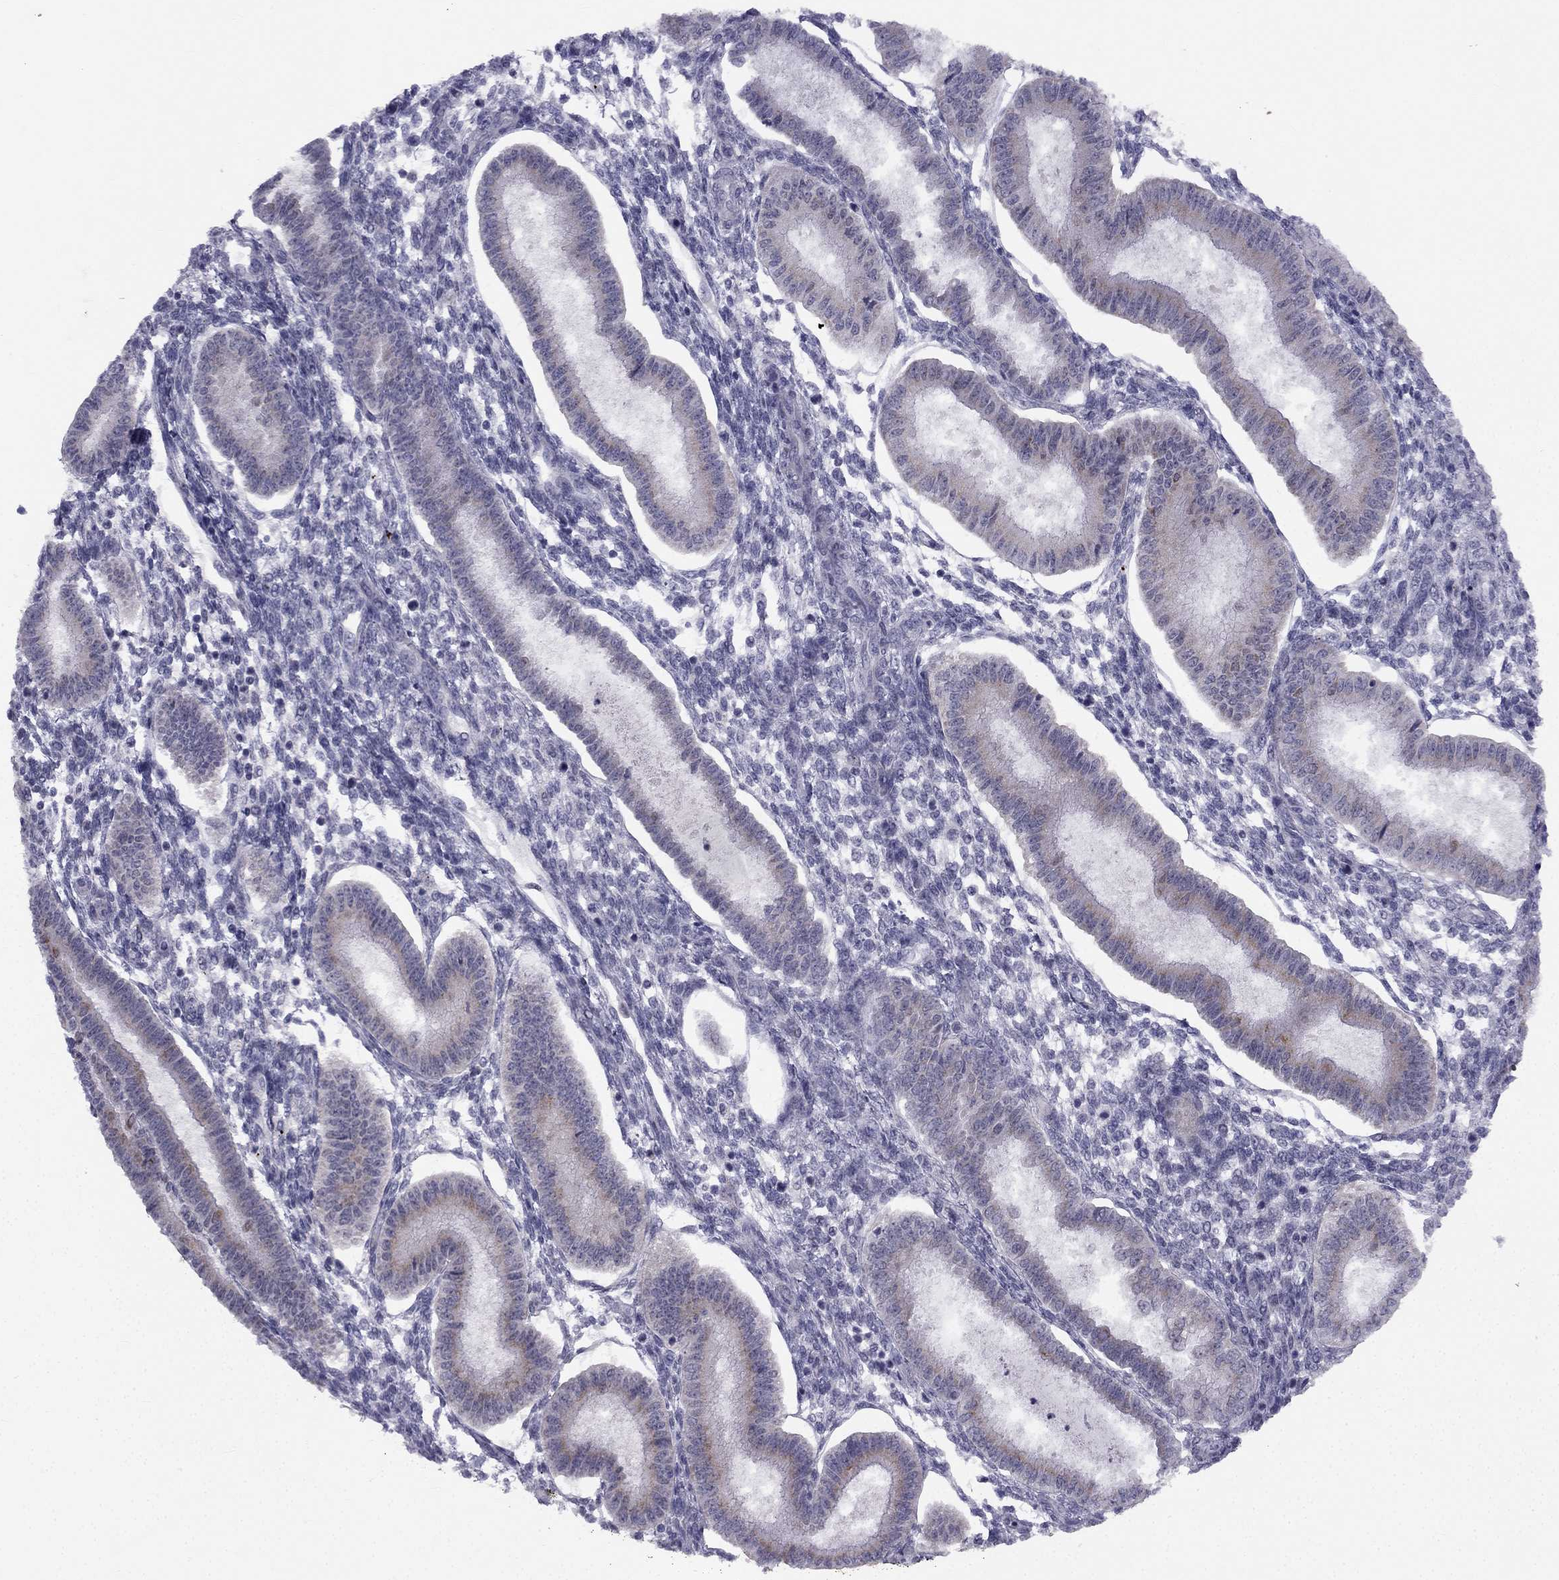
{"staining": {"intensity": "moderate", "quantity": "<25%", "location": "nuclear"}, "tissue": "endometrium", "cell_type": "Cells in endometrial stroma", "image_type": "normal", "snomed": [{"axis": "morphology", "description": "Normal tissue, NOS"}, {"axis": "topography", "description": "Endometrium"}], "caption": "Immunohistochemistry image of unremarkable endometrium stained for a protein (brown), which shows low levels of moderate nuclear expression in about <25% of cells in endometrial stroma.", "gene": "TRPS1", "patient": {"sex": "female", "age": 43}}